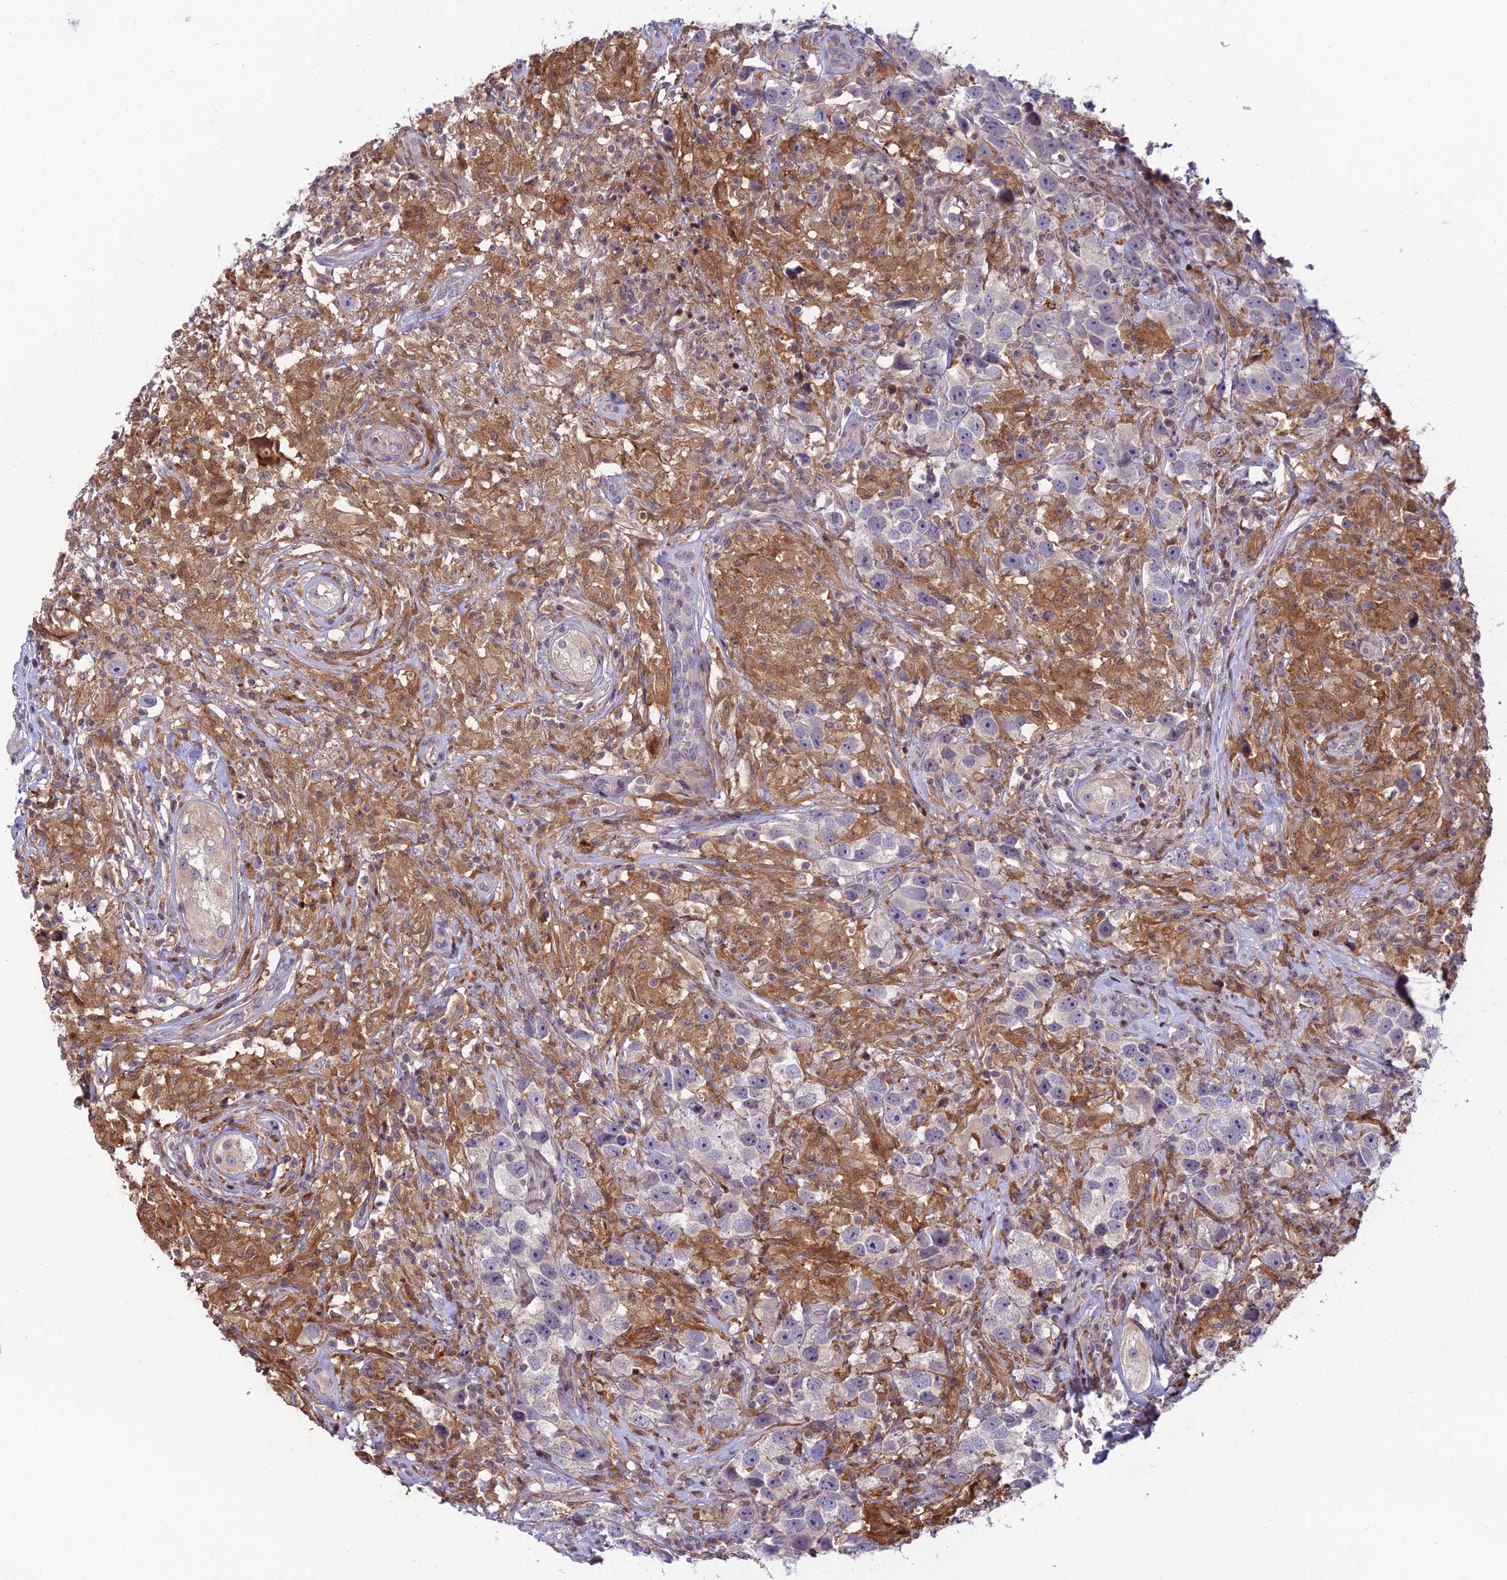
{"staining": {"intensity": "weak", "quantity": "<25%", "location": "cytoplasmic/membranous"}, "tissue": "testis cancer", "cell_type": "Tumor cells", "image_type": "cancer", "snomed": [{"axis": "morphology", "description": "Seminoma, NOS"}, {"axis": "topography", "description": "Testis"}], "caption": "High magnification brightfield microscopy of testis seminoma stained with DAB (brown) and counterstained with hematoxylin (blue): tumor cells show no significant staining.", "gene": "FAM186B", "patient": {"sex": "male", "age": 49}}